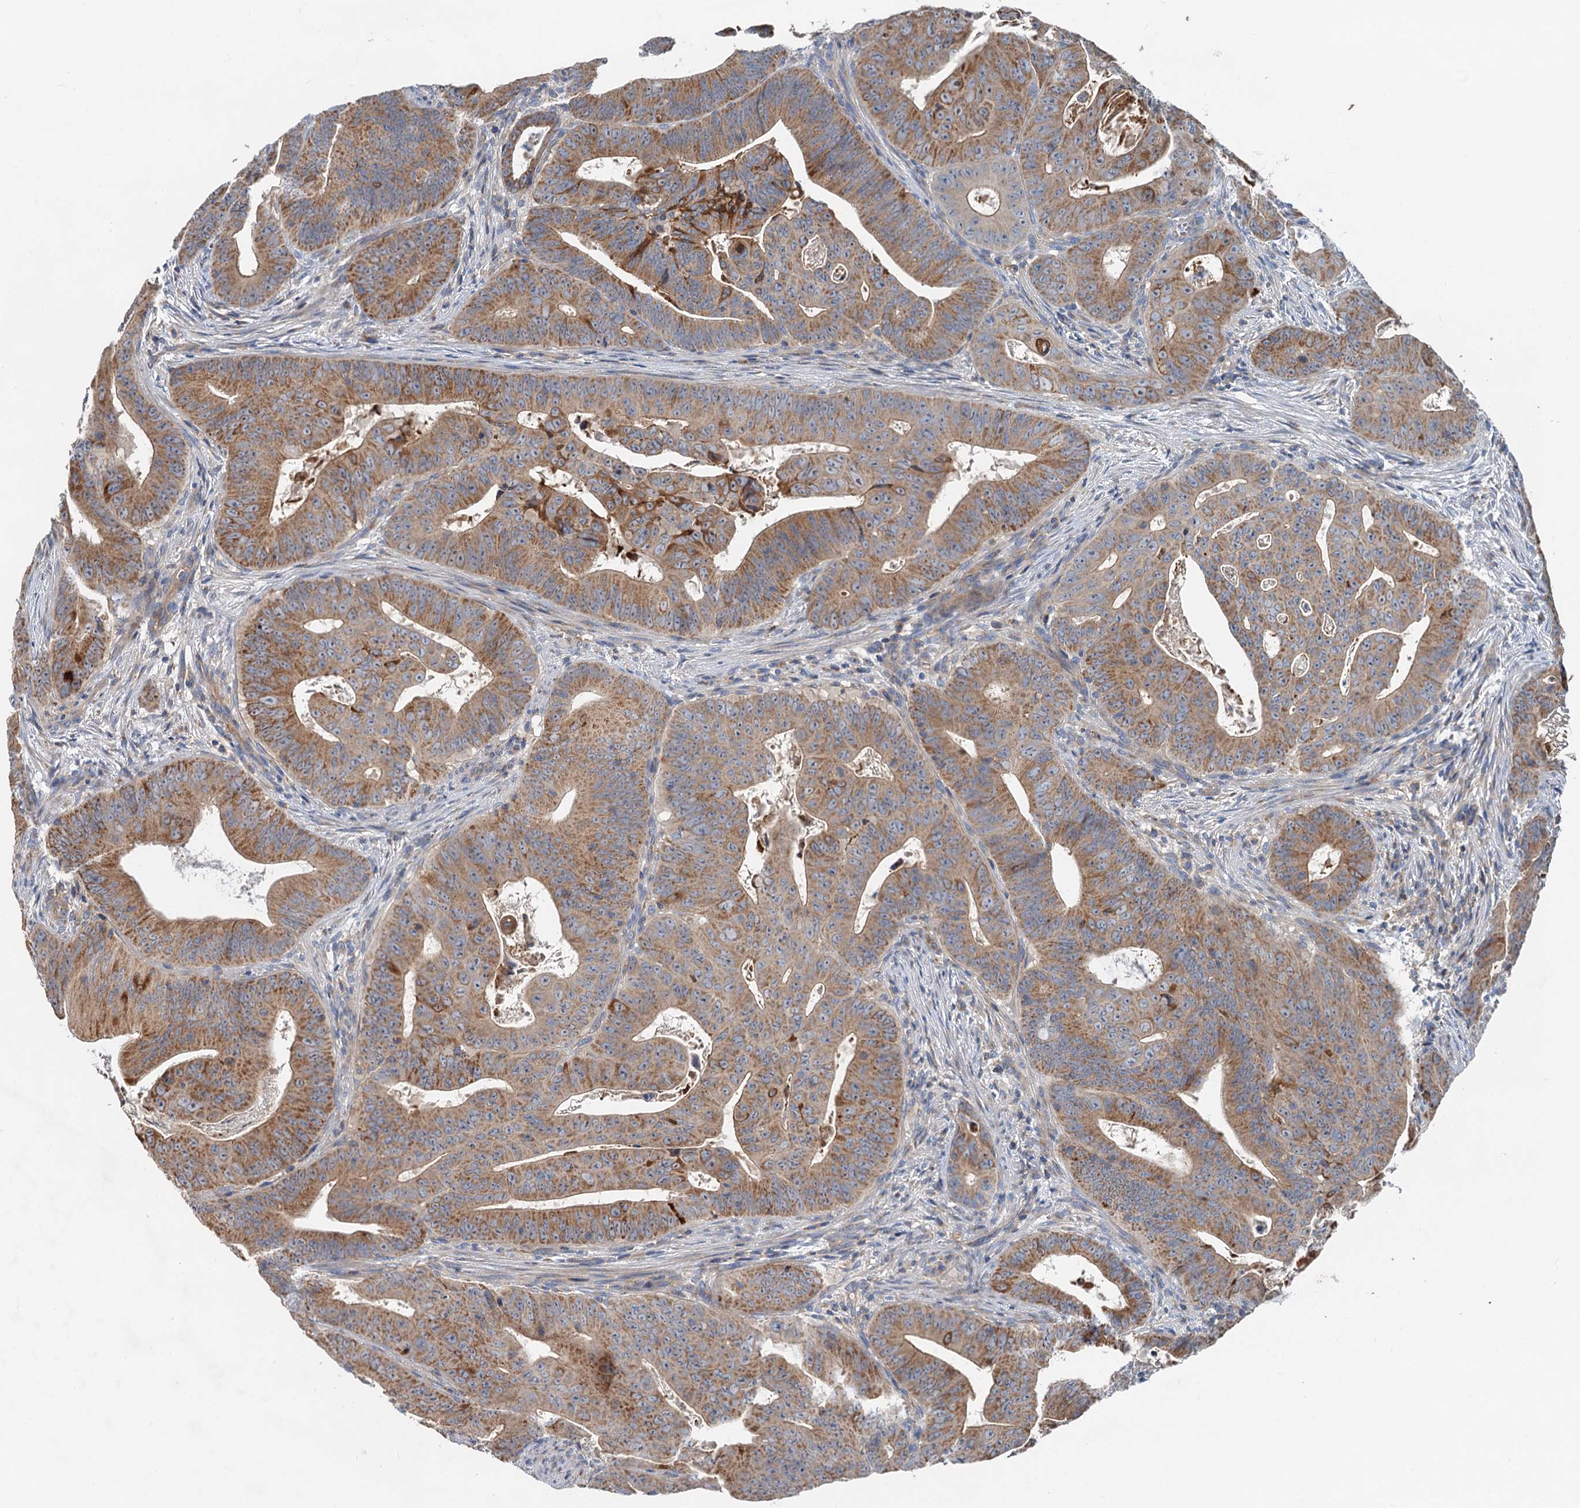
{"staining": {"intensity": "moderate", "quantity": ">75%", "location": "cytoplasmic/membranous"}, "tissue": "colorectal cancer", "cell_type": "Tumor cells", "image_type": "cancer", "snomed": [{"axis": "morphology", "description": "Adenocarcinoma, NOS"}, {"axis": "topography", "description": "Rectum"}], "caption": "Colorectal cancer (adenocarcinoma) stained for a protein (brown) exhibits moderate cytoplasmic/membranous positive positivity in about >75% of tumor cells.", "gene": "ANKRD26", "patient": {"sex": "female", "age": 75}}